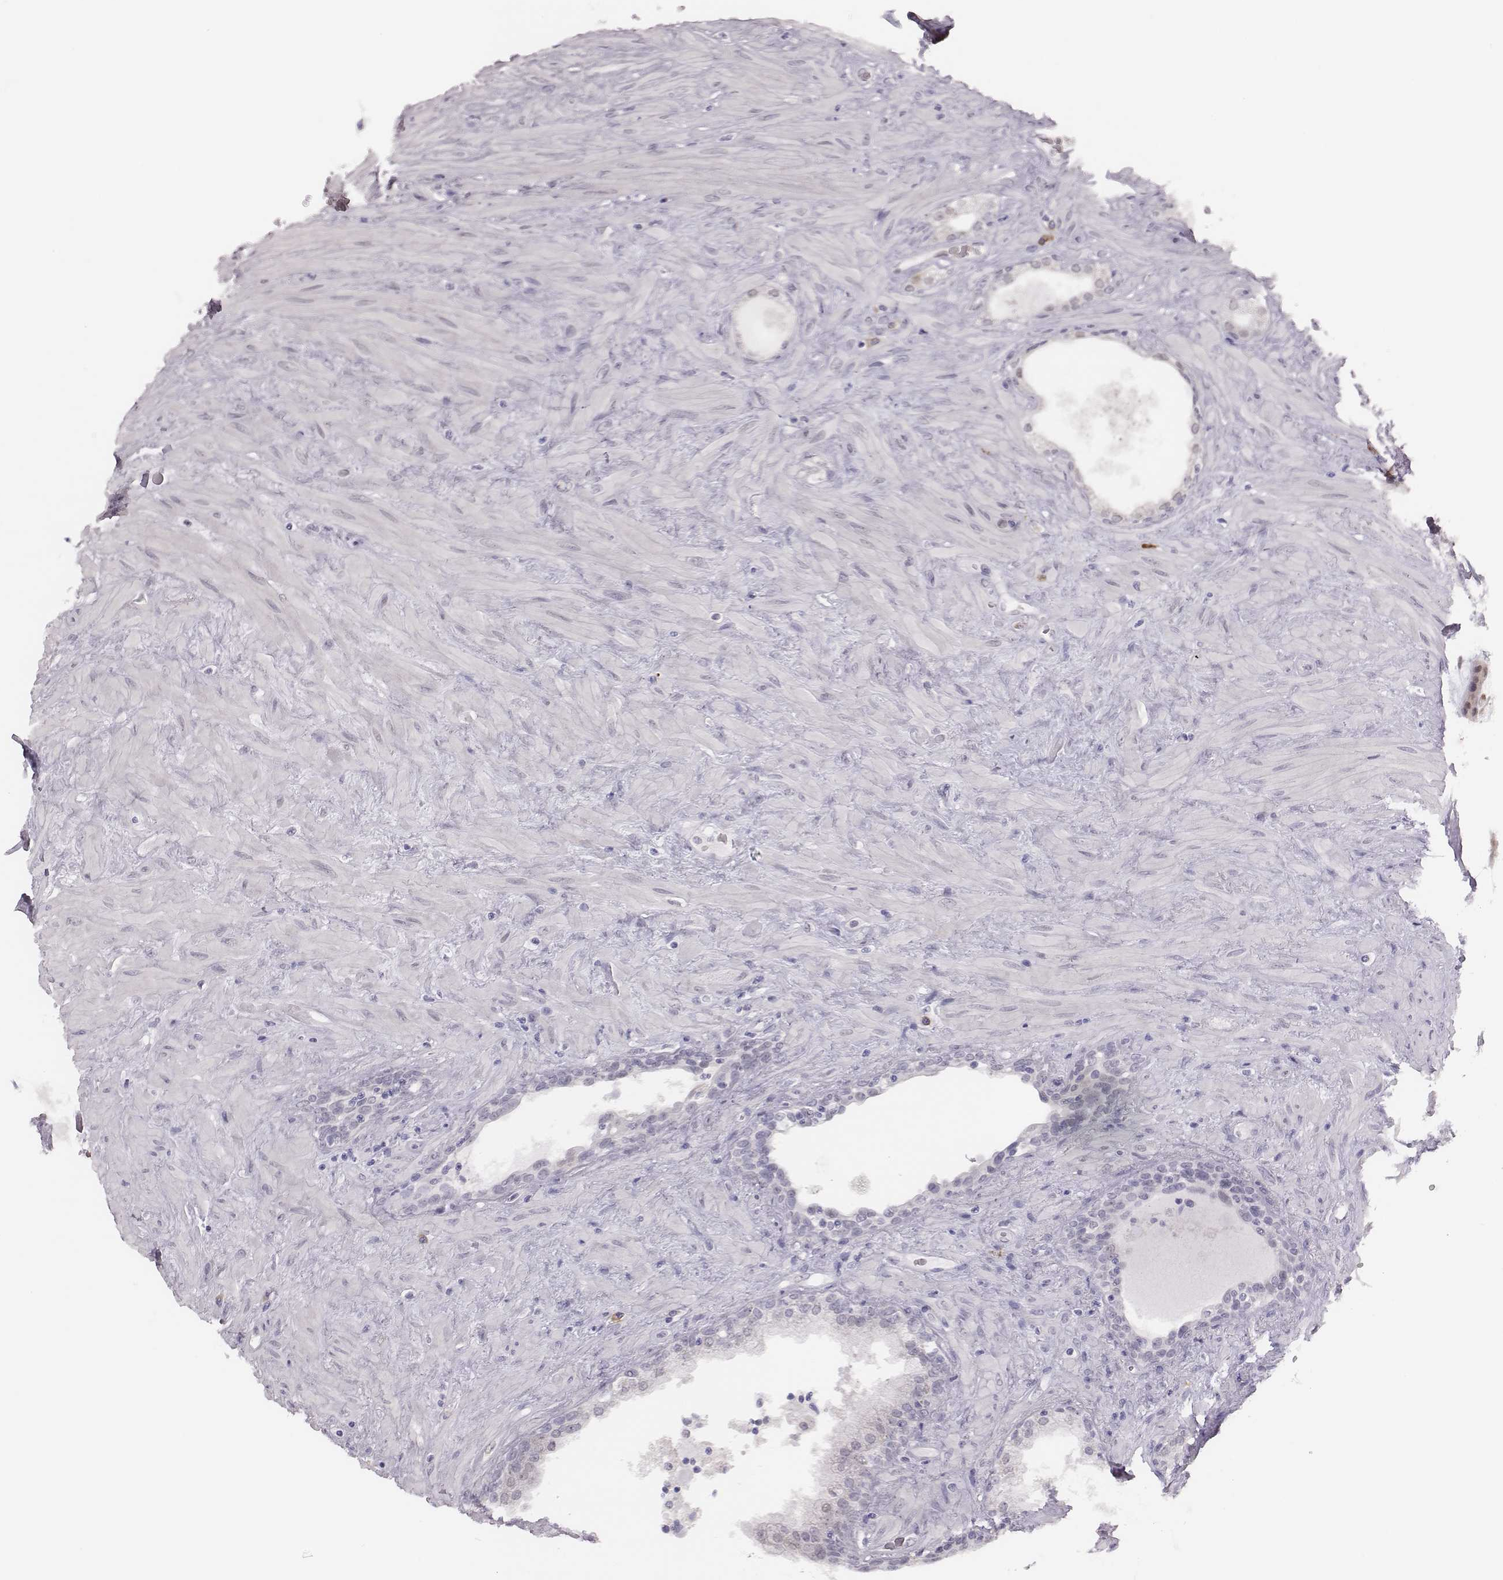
{"staining": {"intensity": "negative", "quantity": "none", "location": "none"}, "tissue": "prostate", "cell_type": "Glandular cells", "image_type": "normal", "snomed": [{"axis": "morphology", "description": "Normal tissue, NOS"}, {"axis": "topography", "description": "Prostate"}], "caption": "Human prostate stained for a protein using immunohistochemistry (IHC) displays no positivity in glandular cells.", "gene": "PBK", "patient": {"sex": "male", "age": 63}}